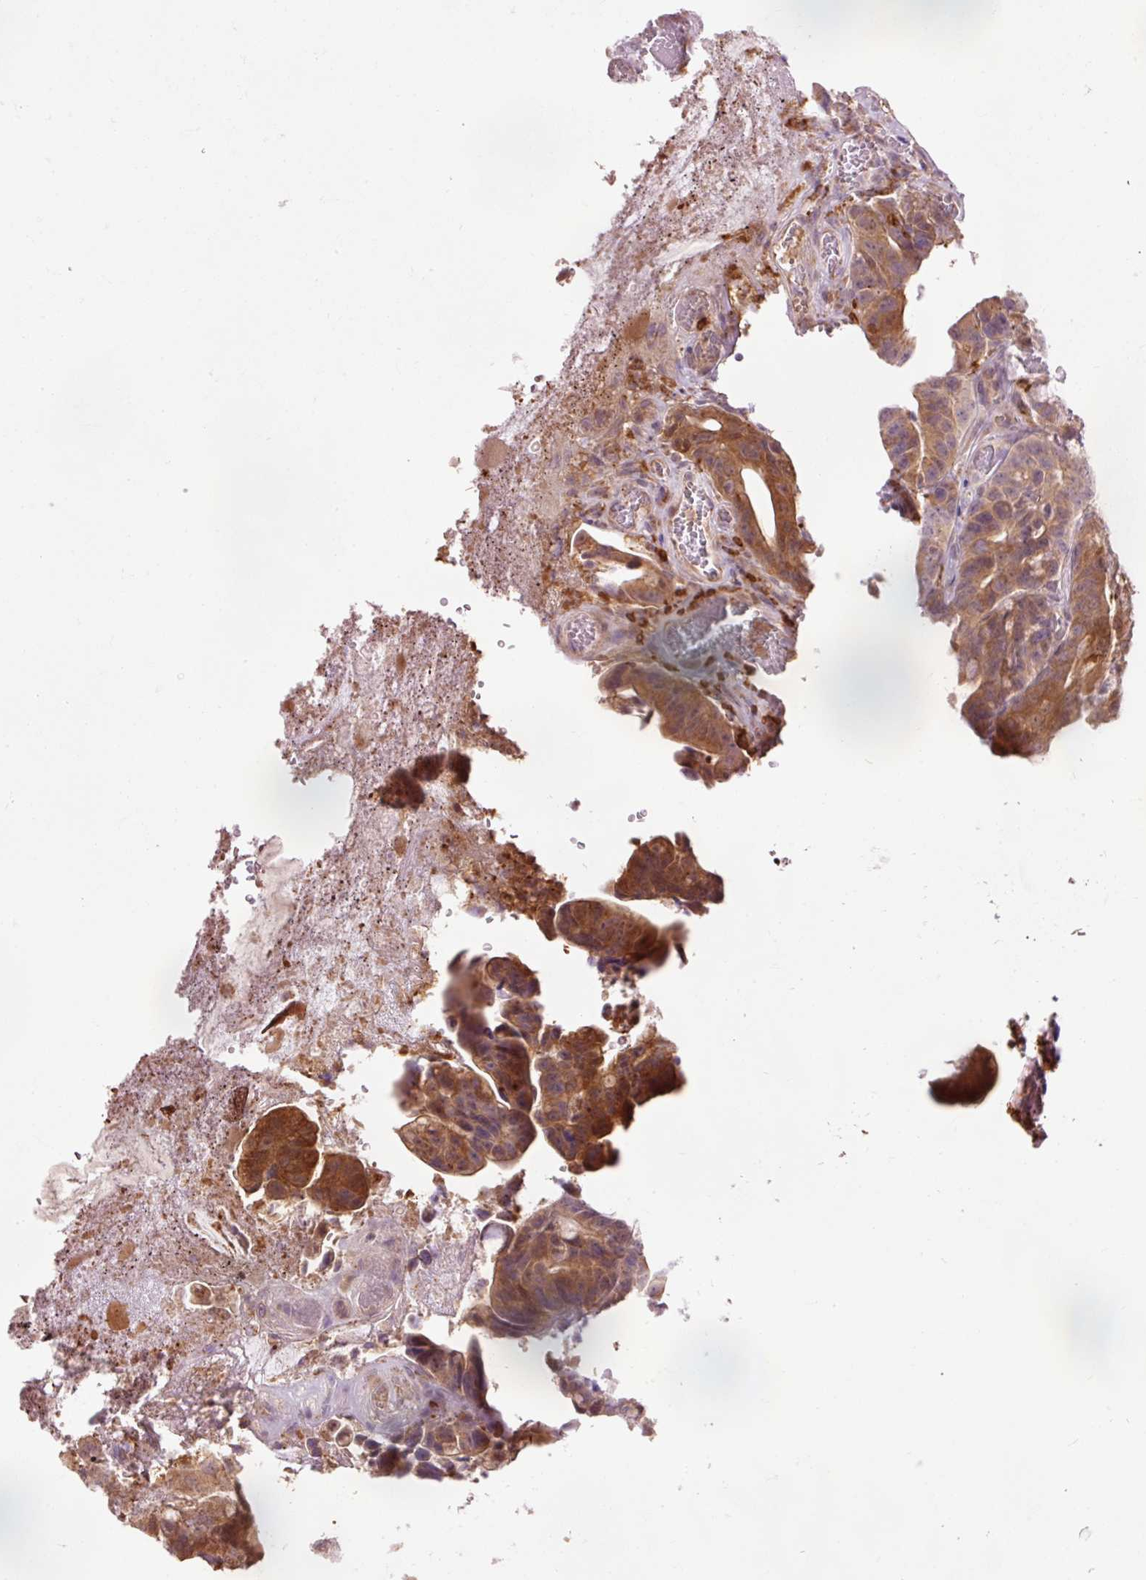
{"staining": {"intensity": "moderate", "quantity": ">75%", "location": "cytoplasmic/membranous"}, "tissue": "colorectal cancer", "cell_type": "Tumor cells", "image_type": "cancer", "snomed": [{"axis": "morphology", "description": "Adenocarcinoma, NOS"}, {"axis": "topography", "description": "Colon"}], "caption": "Tumor cells reveal moderate cytoplasmic/membranous staining in approximately >75% of cells in colorectal adenocarcinoma.", "gene": "PRDX5", "patient": {"sex": "female", "age": 82}}